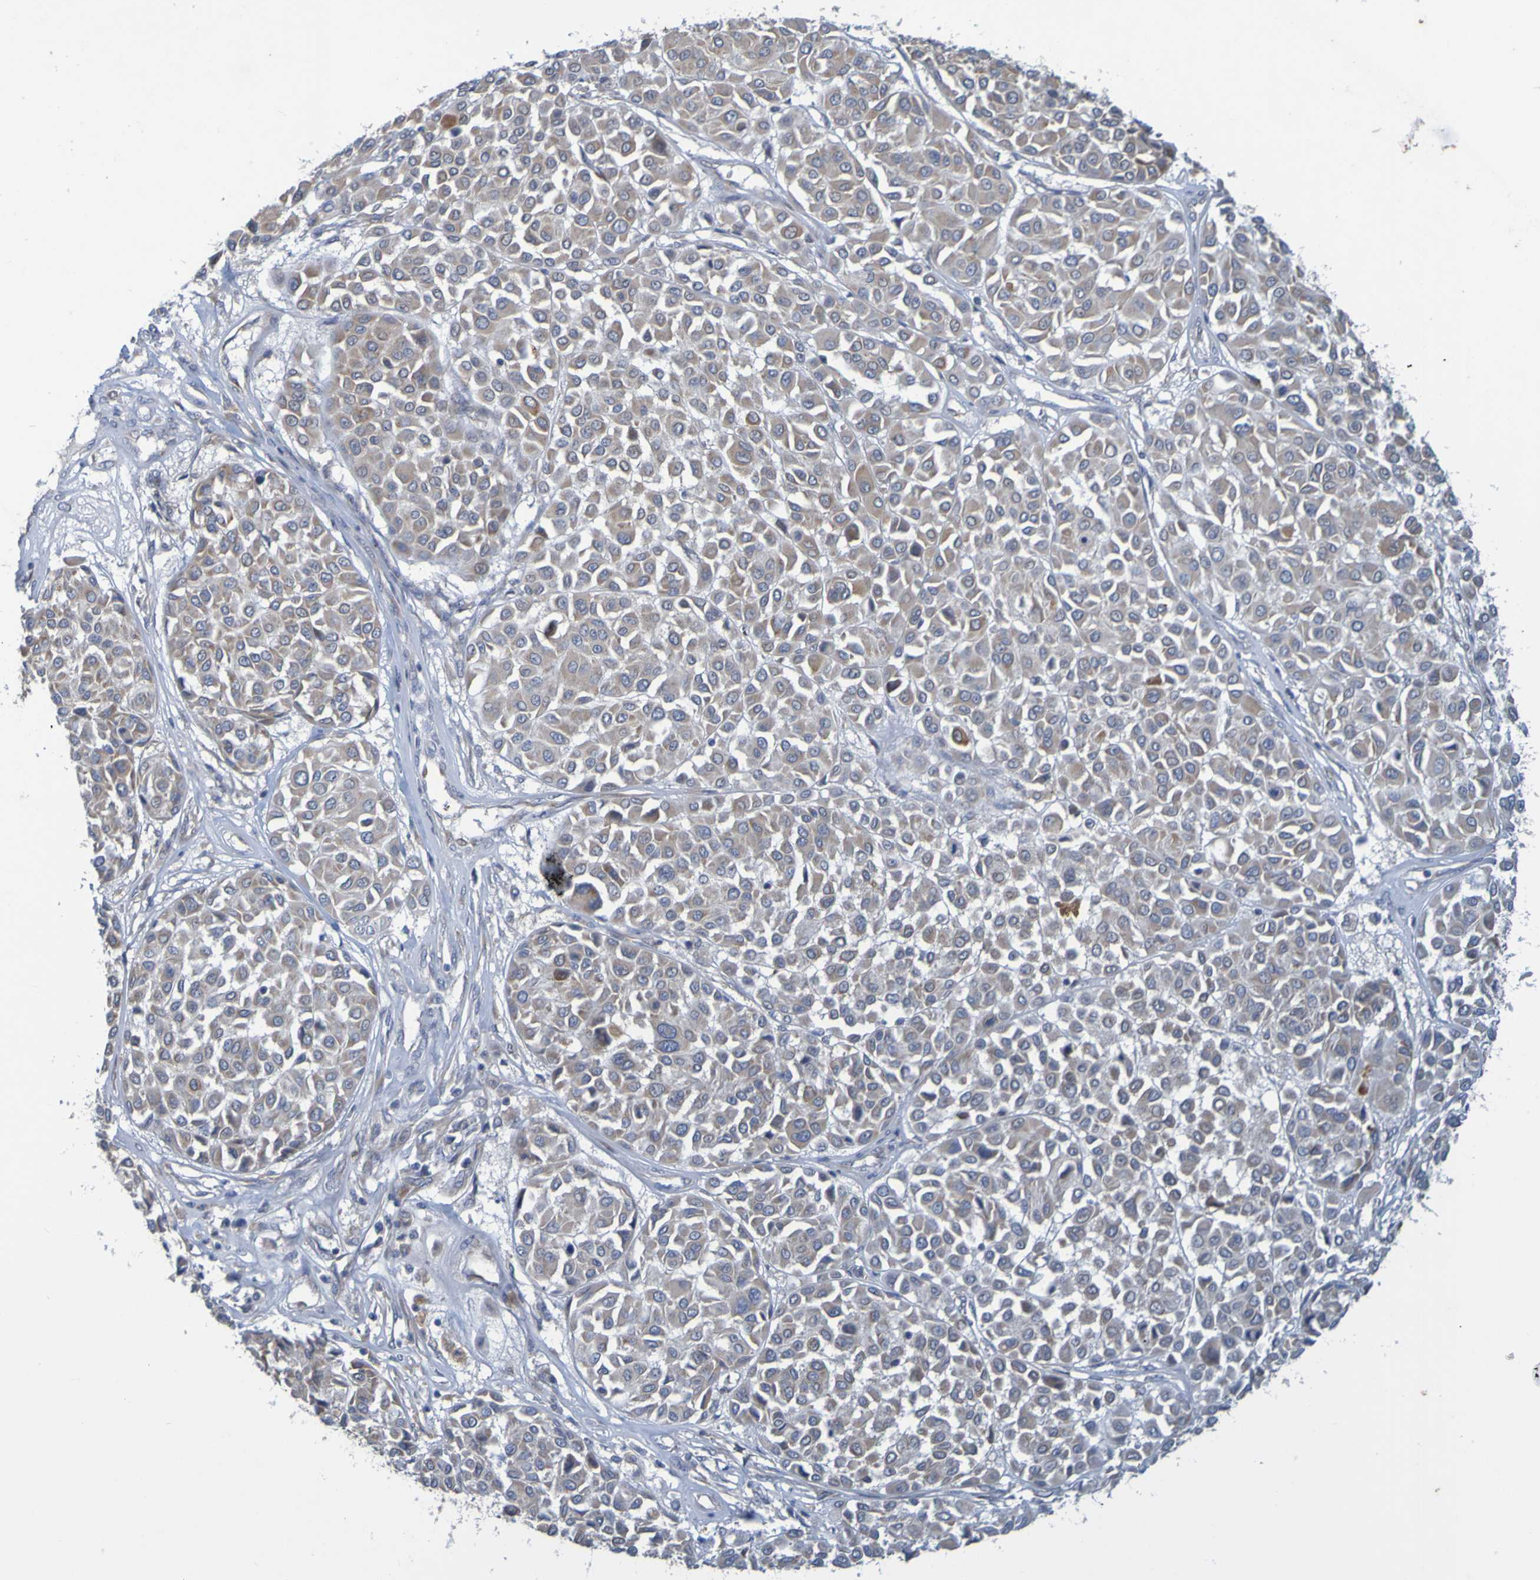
{"staining": {"intensity": "moderate", "quantity": "<25%", "location": "cytoplasmic/membranous"}, "tissue": "melanoma", "cell_type": "Tumor cells", "image_type": "cancer", "snomed": [{"axis": "morphology", "description": "Malignant melanoma, Metastatic site"}, {"axis": "topography", "description": "Soft tissue"}], "caption": "A low amount of moderate cytoplasmic/membranous positivity is seen in about <25% of tumor cells in malignant melanoma (metastatic site) tissue.", "gene": "MOGS", "patient": {"sex": "male", "age": 41}}